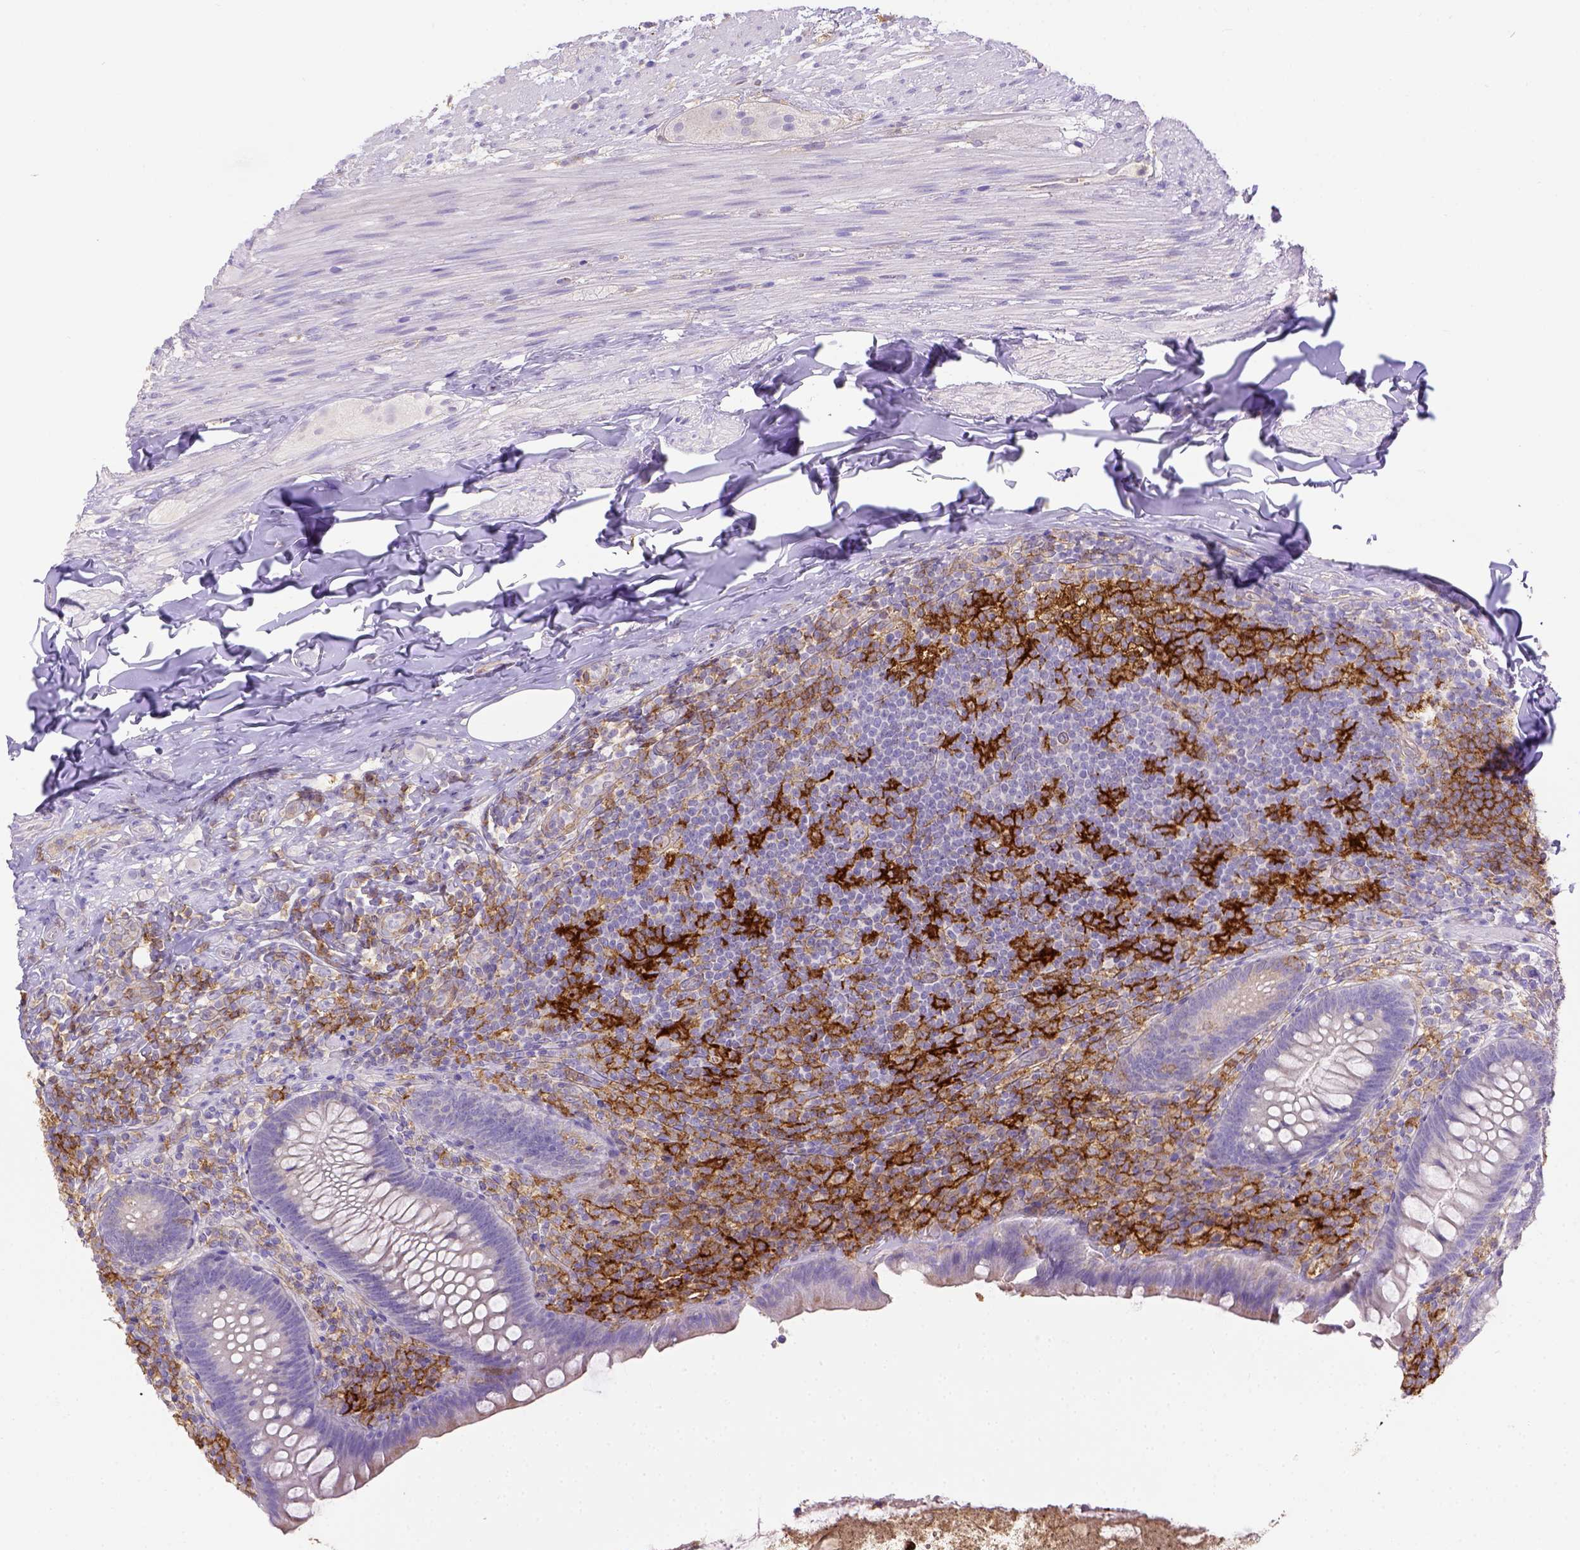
{"staining": {"intensity": "negative", "quantity": "none", "location": "none"}, "tissue": "appendix", "cell_type": "Glandular cells", "image_type": "normal", "snomed": [{"axis": "morphology", "description": "Normal tissue, NOS"}, {"axis": "topography", "description": "Appendix"}], "caption": "This histopathology image is of unremarkable appendix stained with immunohistochemistry (IHC) to label a protein in brown with the nuclei are counter-stained blue. There is no positivity in glandular cells.", "gene": "CD40", "patient": {"sex": "male", "age": 47}}